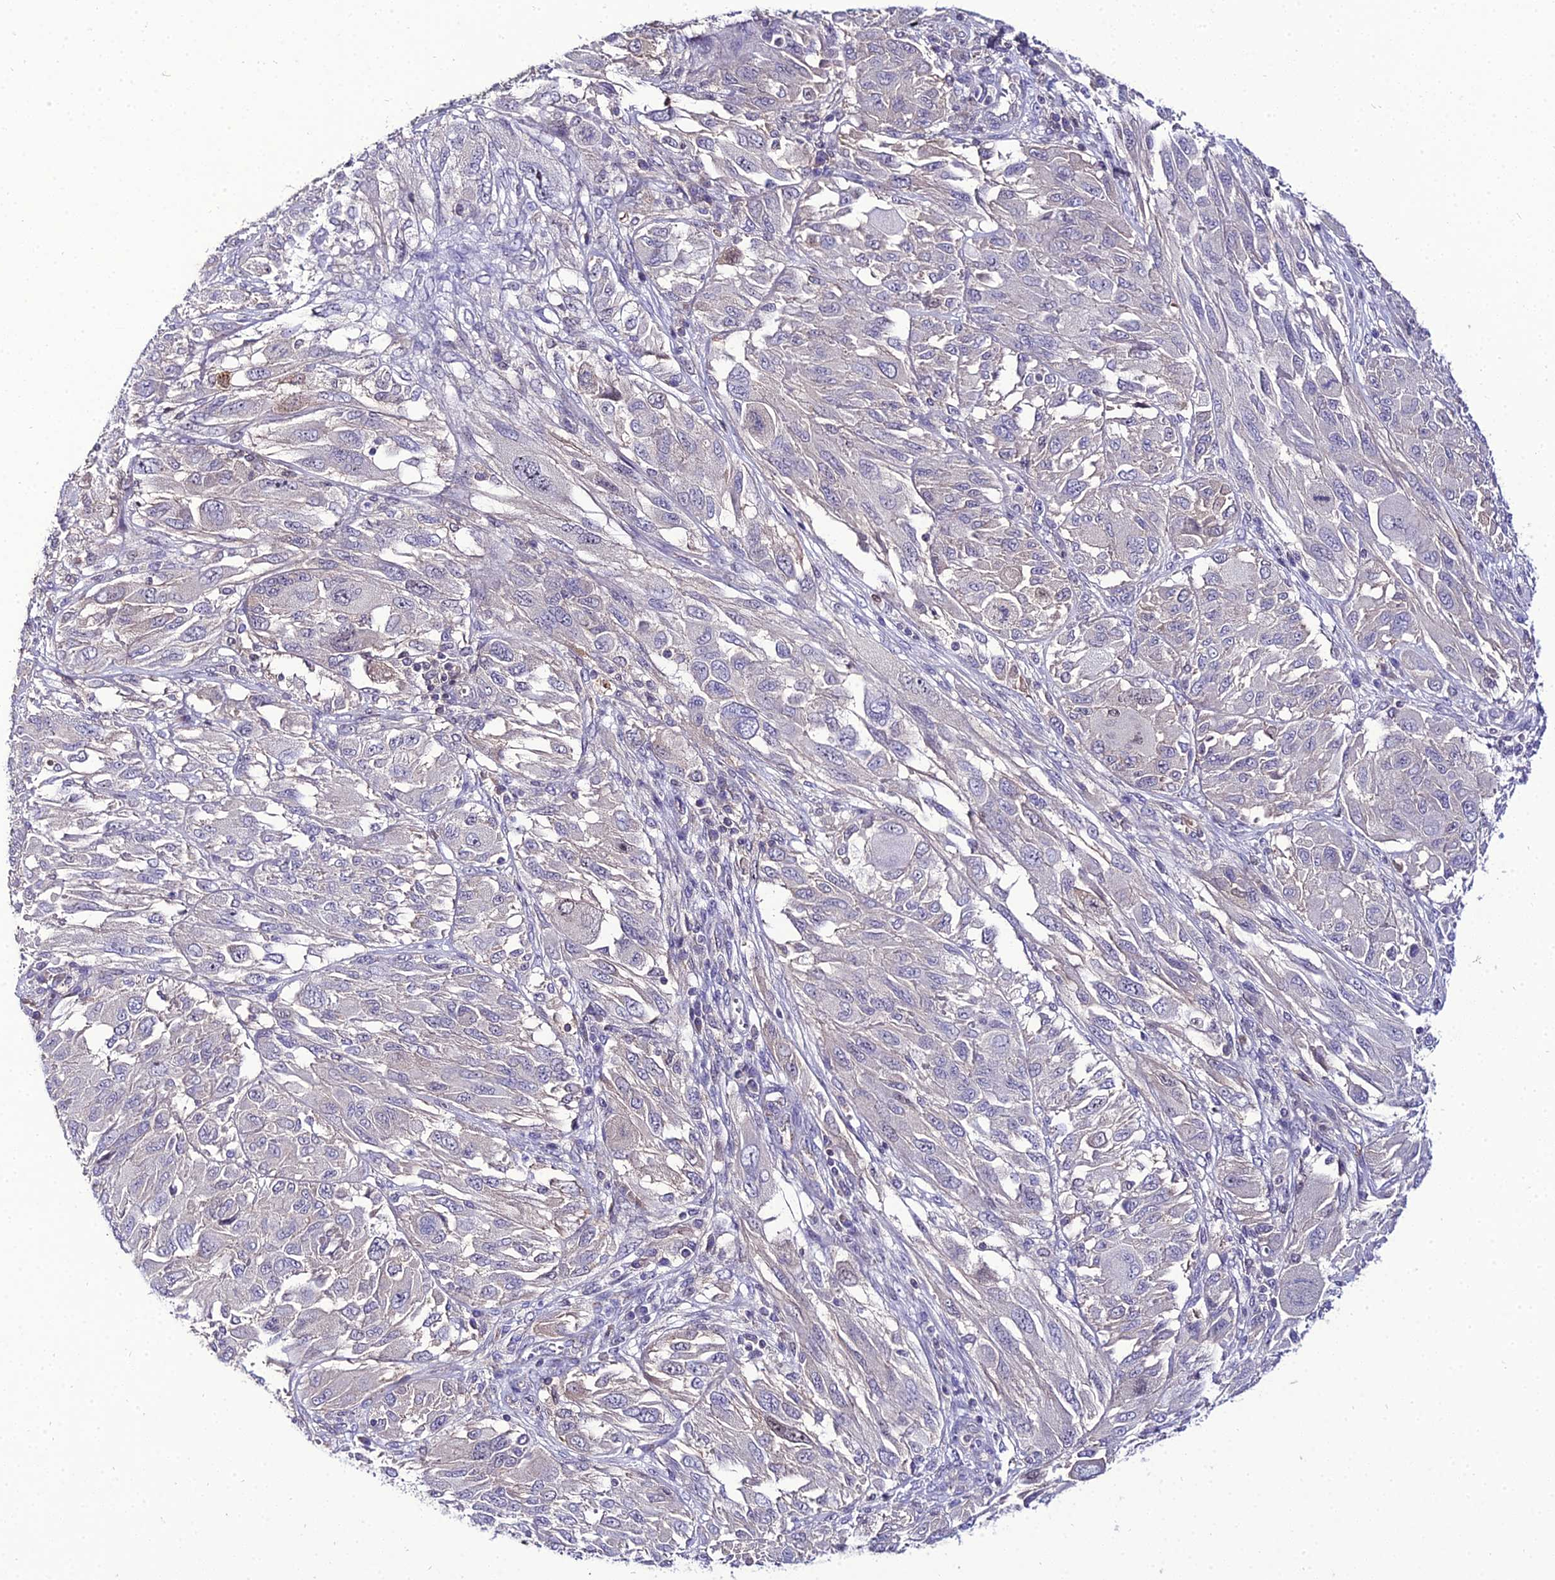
{"staining": {"intensity": "negative", "quantity": "none", "location": "none"}, "tissue": "melanoma", "cell_type": "Tumor cells", "image_type": "cancer", "snomed": [{"axis": "morphology", "description": "Malignant melanoma, NOS"}, {"axis": "topography", "description": "Skin"}], "caption": "Immunohistochemical staining of human melanoma shows no significant positivity in tumor cells.", "gene": "SHQ1", "patient": {"sex": "female", "age": 91}}